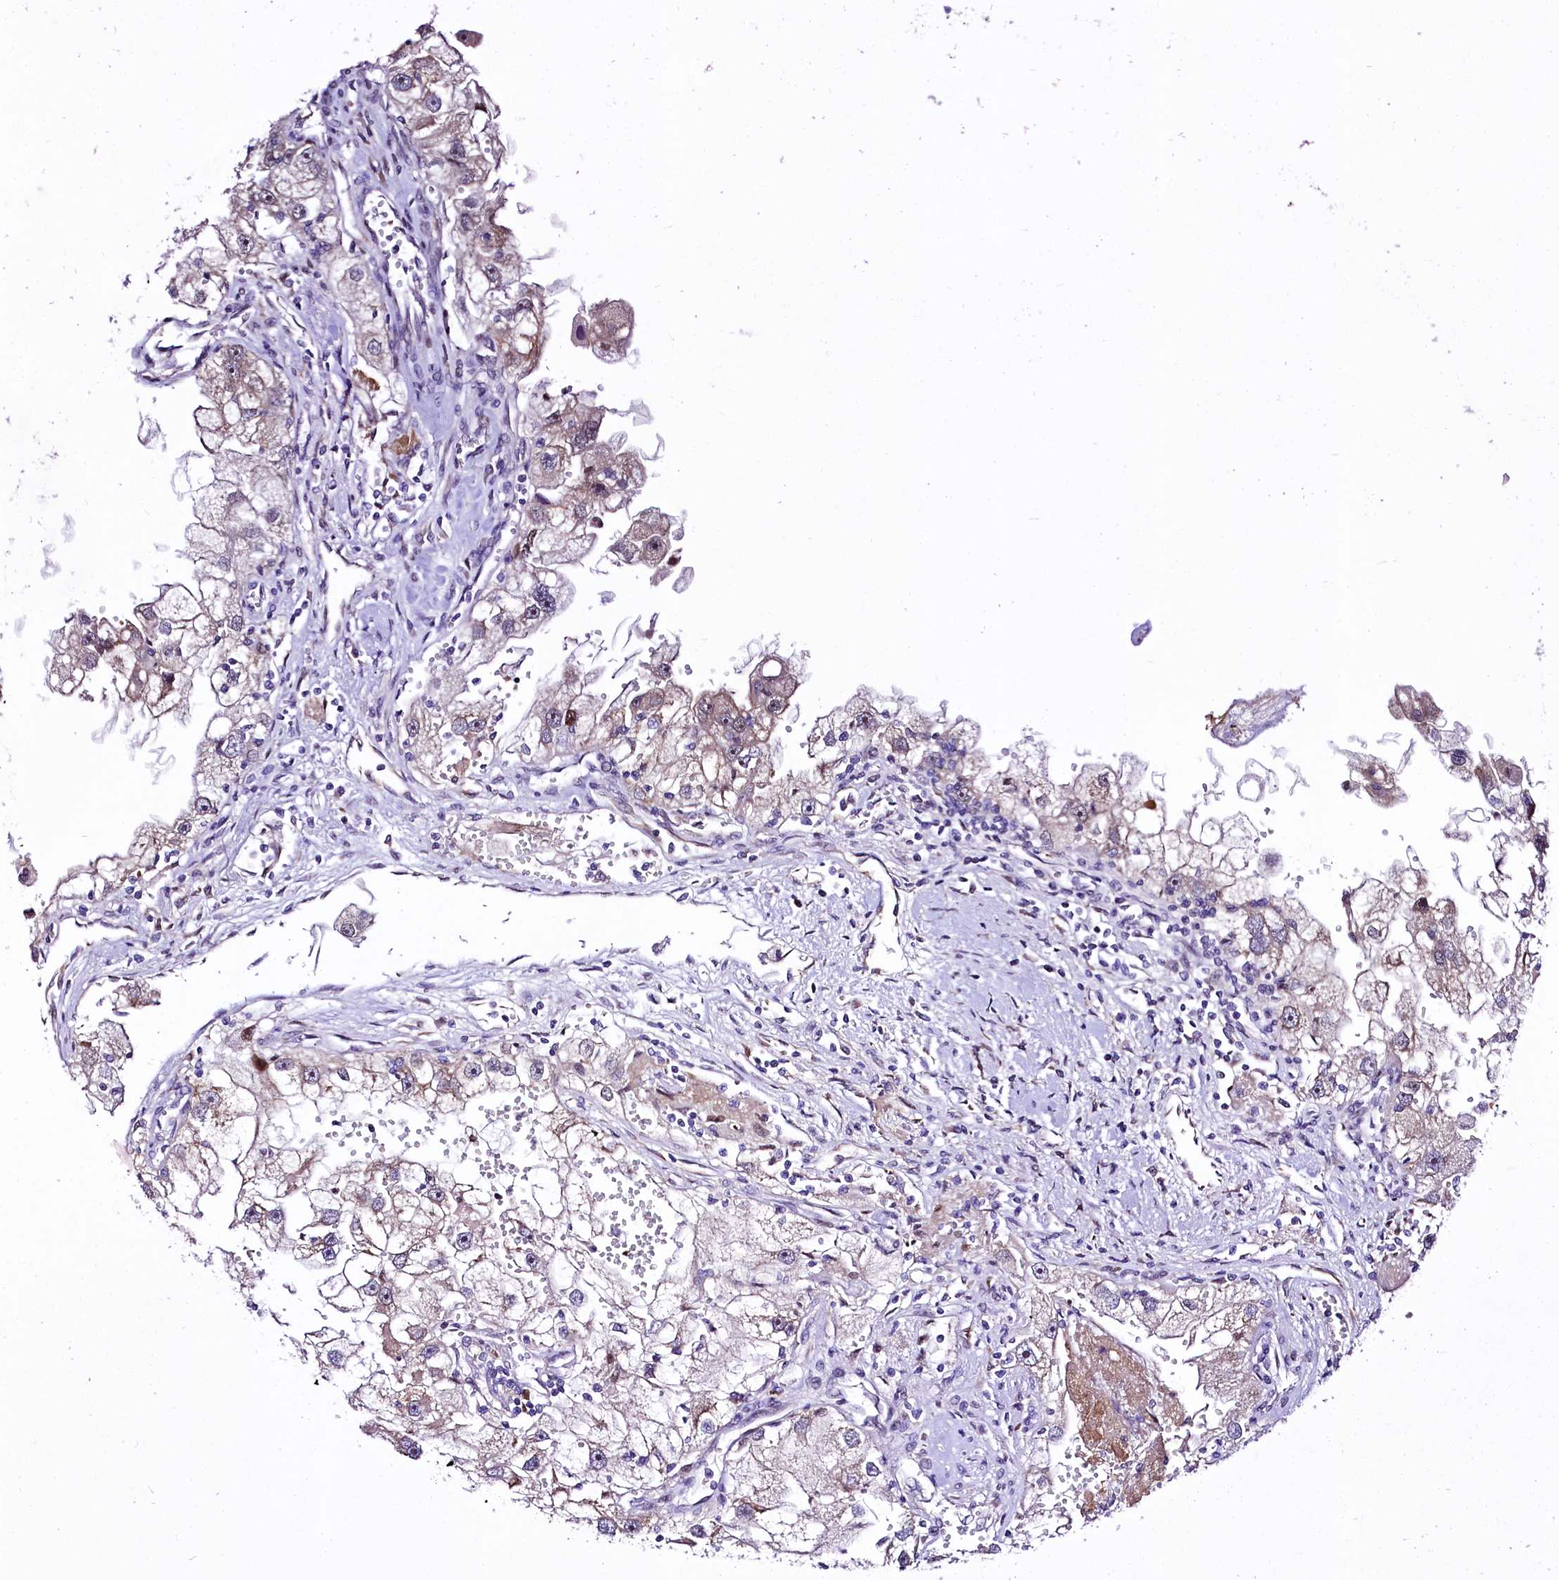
{"staining": {"intensity": "weak", "quantity": "25%-75%", "location": "cytoplasmic/membranous"}, "tissue": "renal cancer", "cell_type": "Tumor cells", "image_type": "cancer", "snomed": [{"axis": "morphology", "description": "Adenocarcinoma, NOS"}, {"axis": "topography", "description": "Kidney"}], "caption": "Immunohistochemistry (IHC) histopathology image of renal cancer (adenocarcinoma) stained for a protein (brown), which reveals low levels of weak cytoplasmic/membranous positivity in about 25%-75% of tumor cells.", "gene": "LEUTX", "patient": {"sex": "male", "age": 63}}